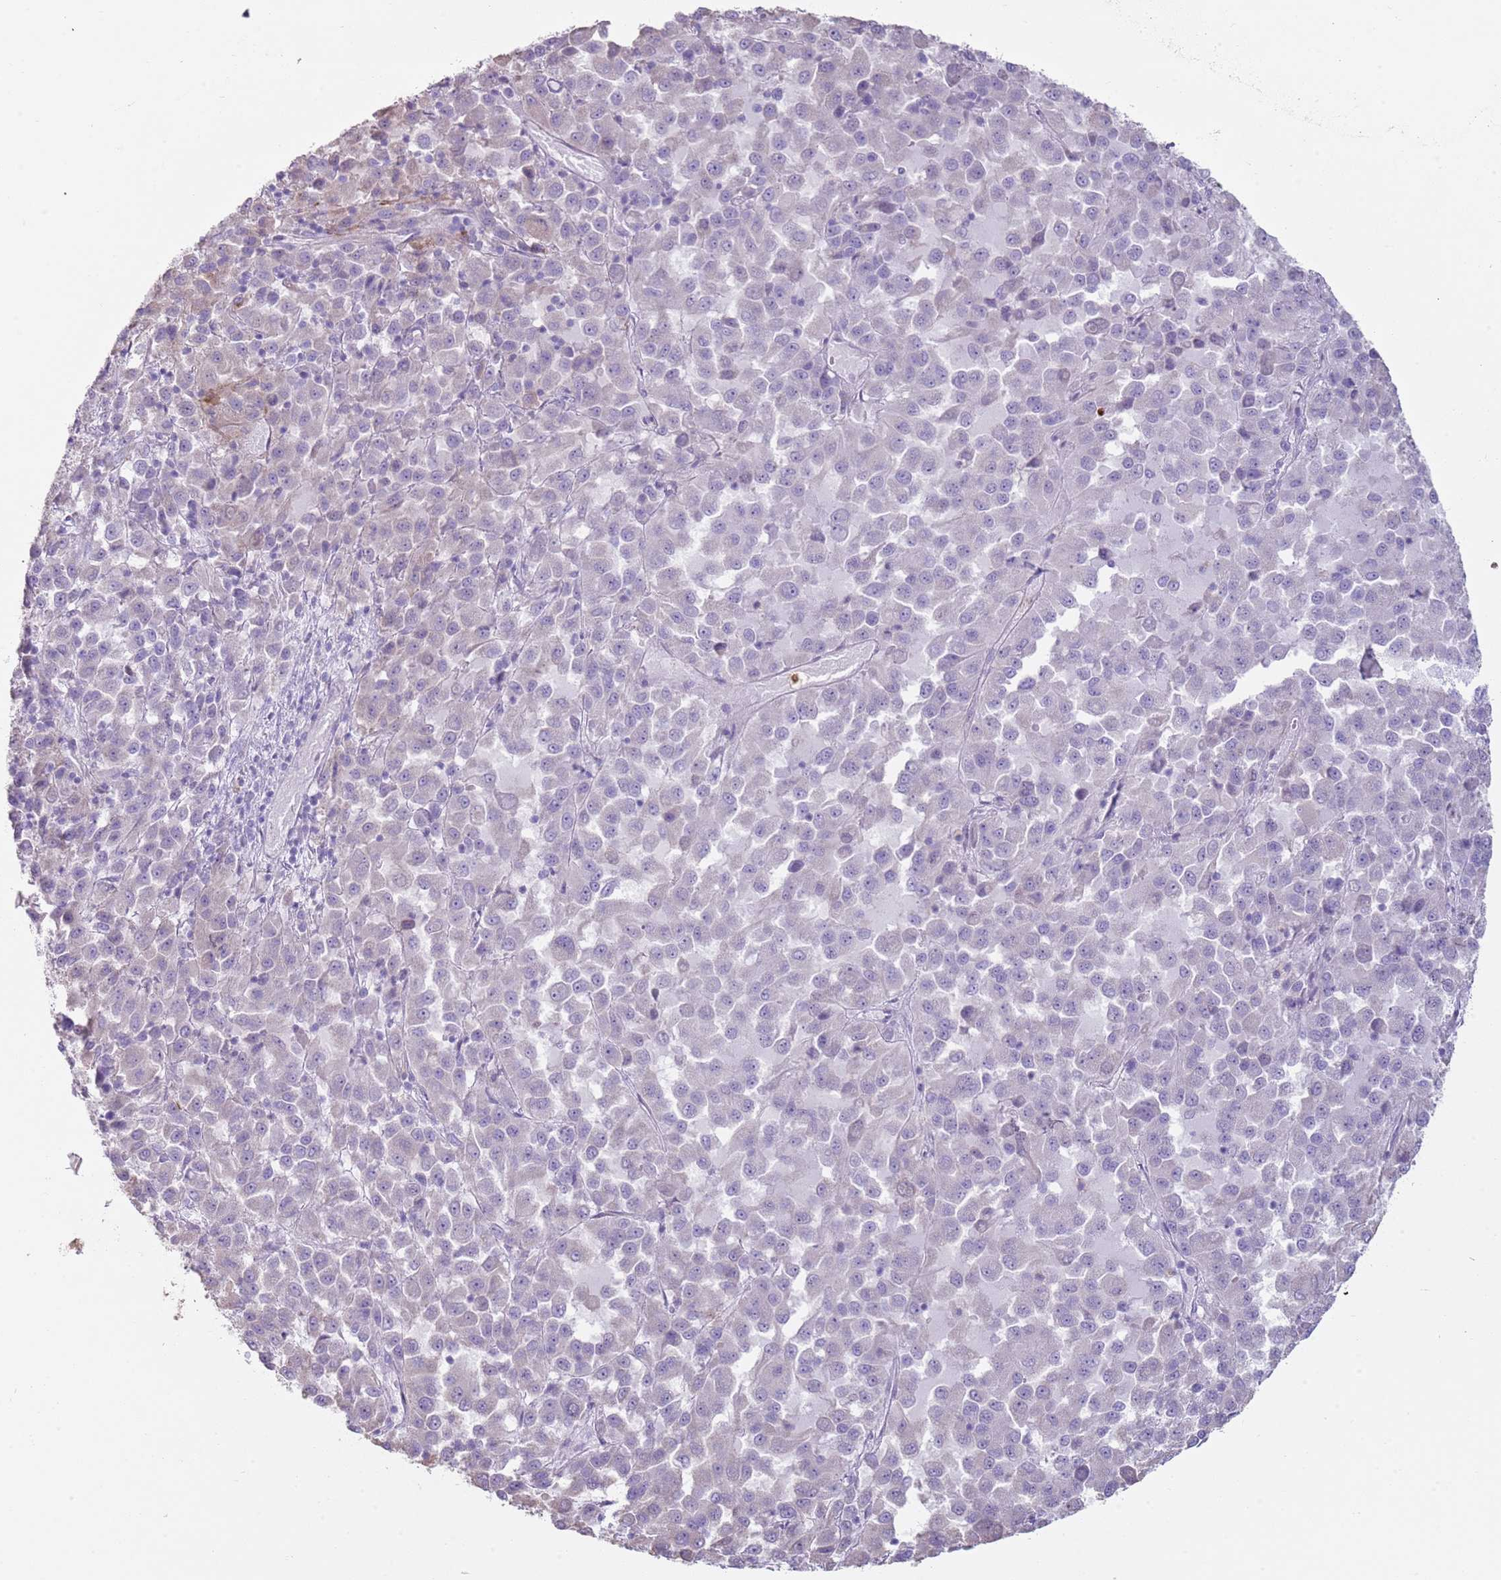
{"staining": {"intensity": "negative", "quantity": "none", "location": "none"}, "tissue": "melanoma", "cell_type": "Tumor cells", "image_type": "cancer", "snomed": [{"axis": "morphology", "description": "Malignant melanoma, Metastatic site"}, {"axis": "topography", "description": "Lung"}], "caption": "IHC photomicrograph of neoplastic tissue: human malignant melanoma (metastatic site) stained with DAB (3,3'-diaminobenzidine) reveals no significant protein staining in tumor cells.", "gene": "CD177", "patient": {"sex": "male", "age": 64}}